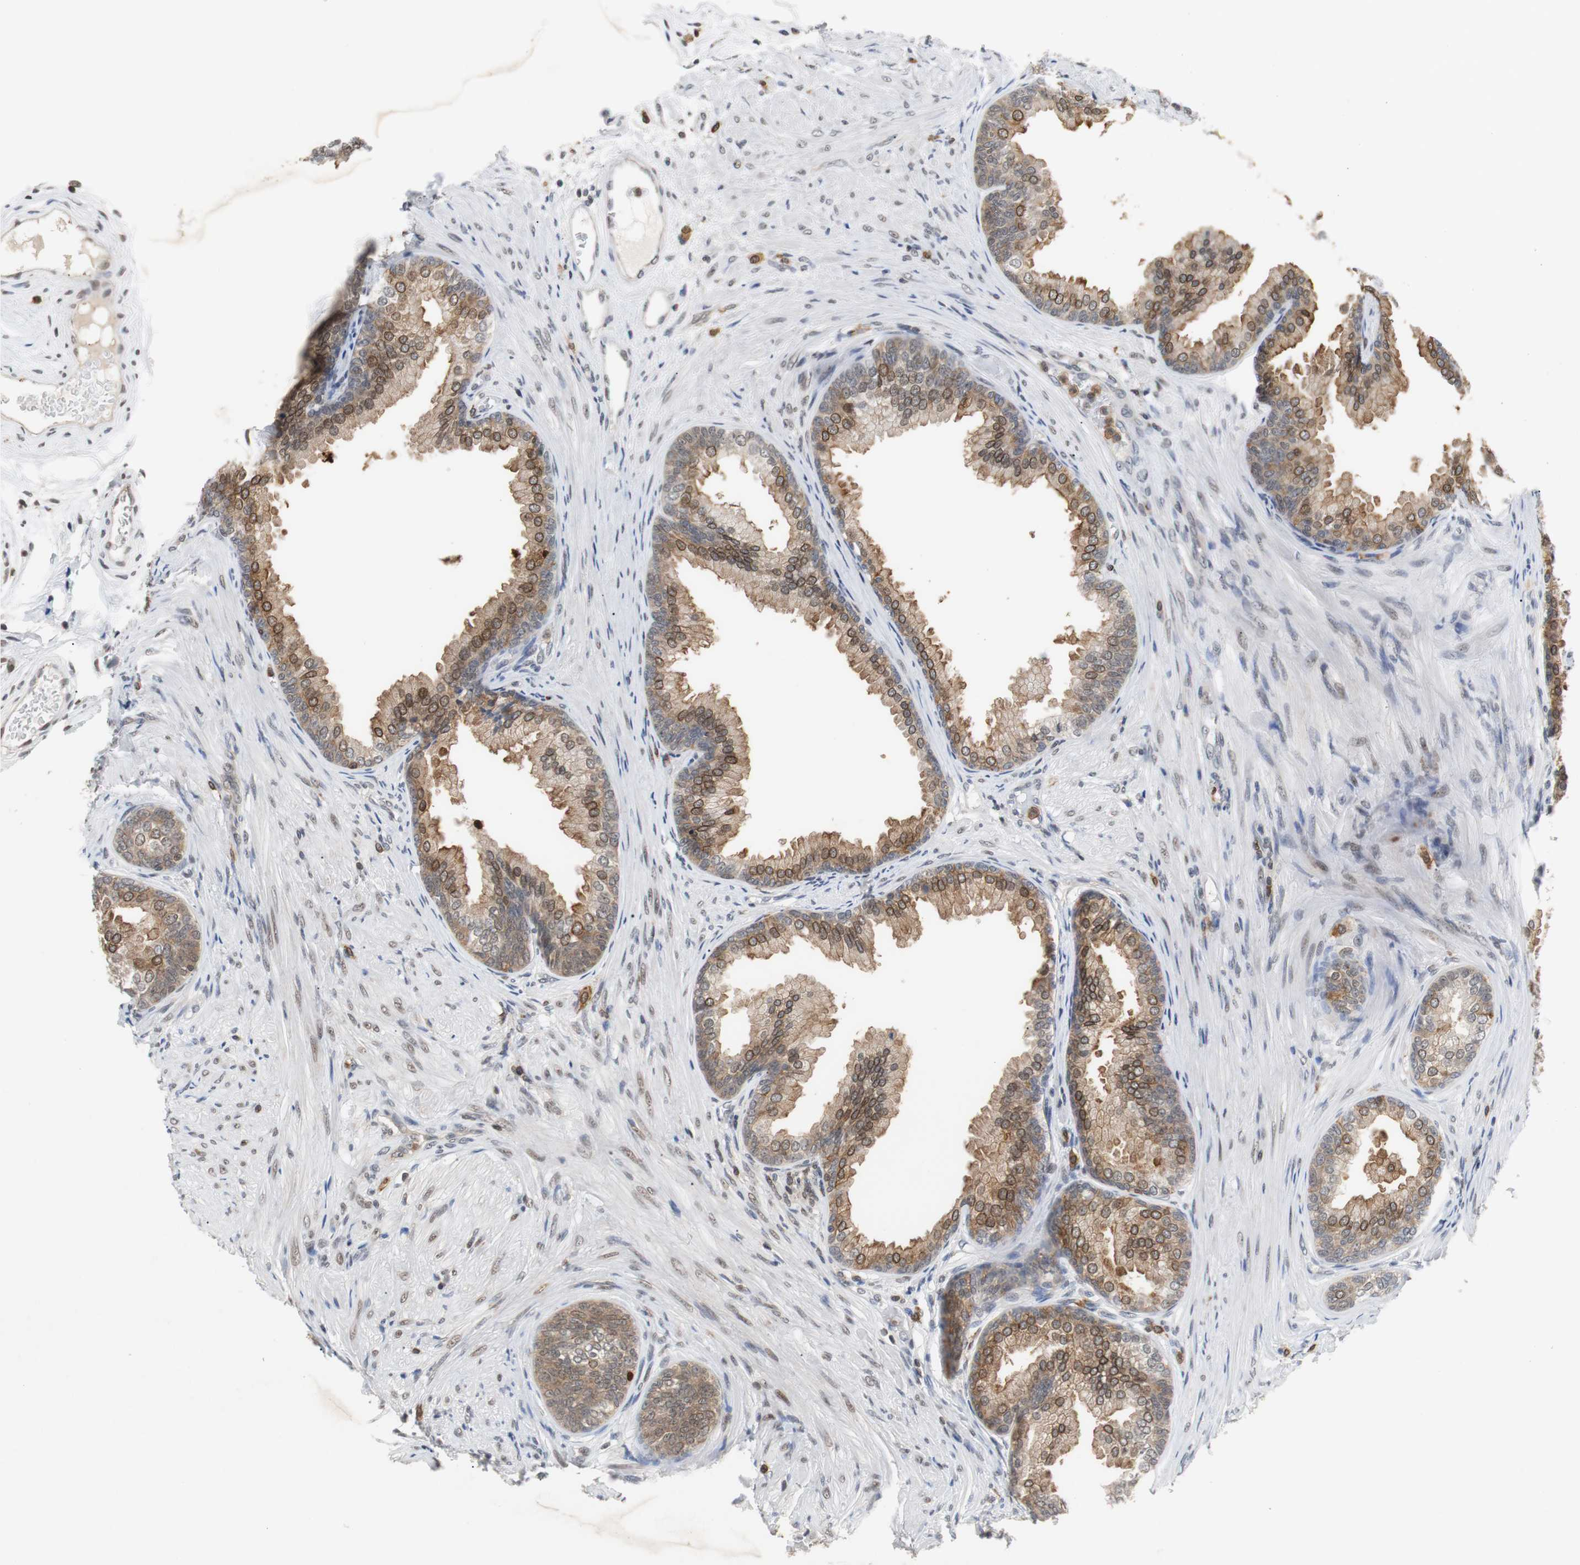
{"staining": {"intensity": "moderate", "quantity": ">75%", "location": "cytoplasmic/membranous,nuclear"}, "tissue": "prostate", "cell_type": "Glandular cells", "image_type": "normal", "snomed": [{"axis": "morphology", "description": "Normal tissue, NOS"}, {"axis": "topography", "description": "Prostate"}], "caption": "Unremarkable prostate was stained to show a protein in brown. There is medium levels of moderate cytoplasmic/membranous,nuclear staining in approximately >75% of glandular cells.", "gene": "SIRT1", "patient": {"sex": "male", "age": 76}}